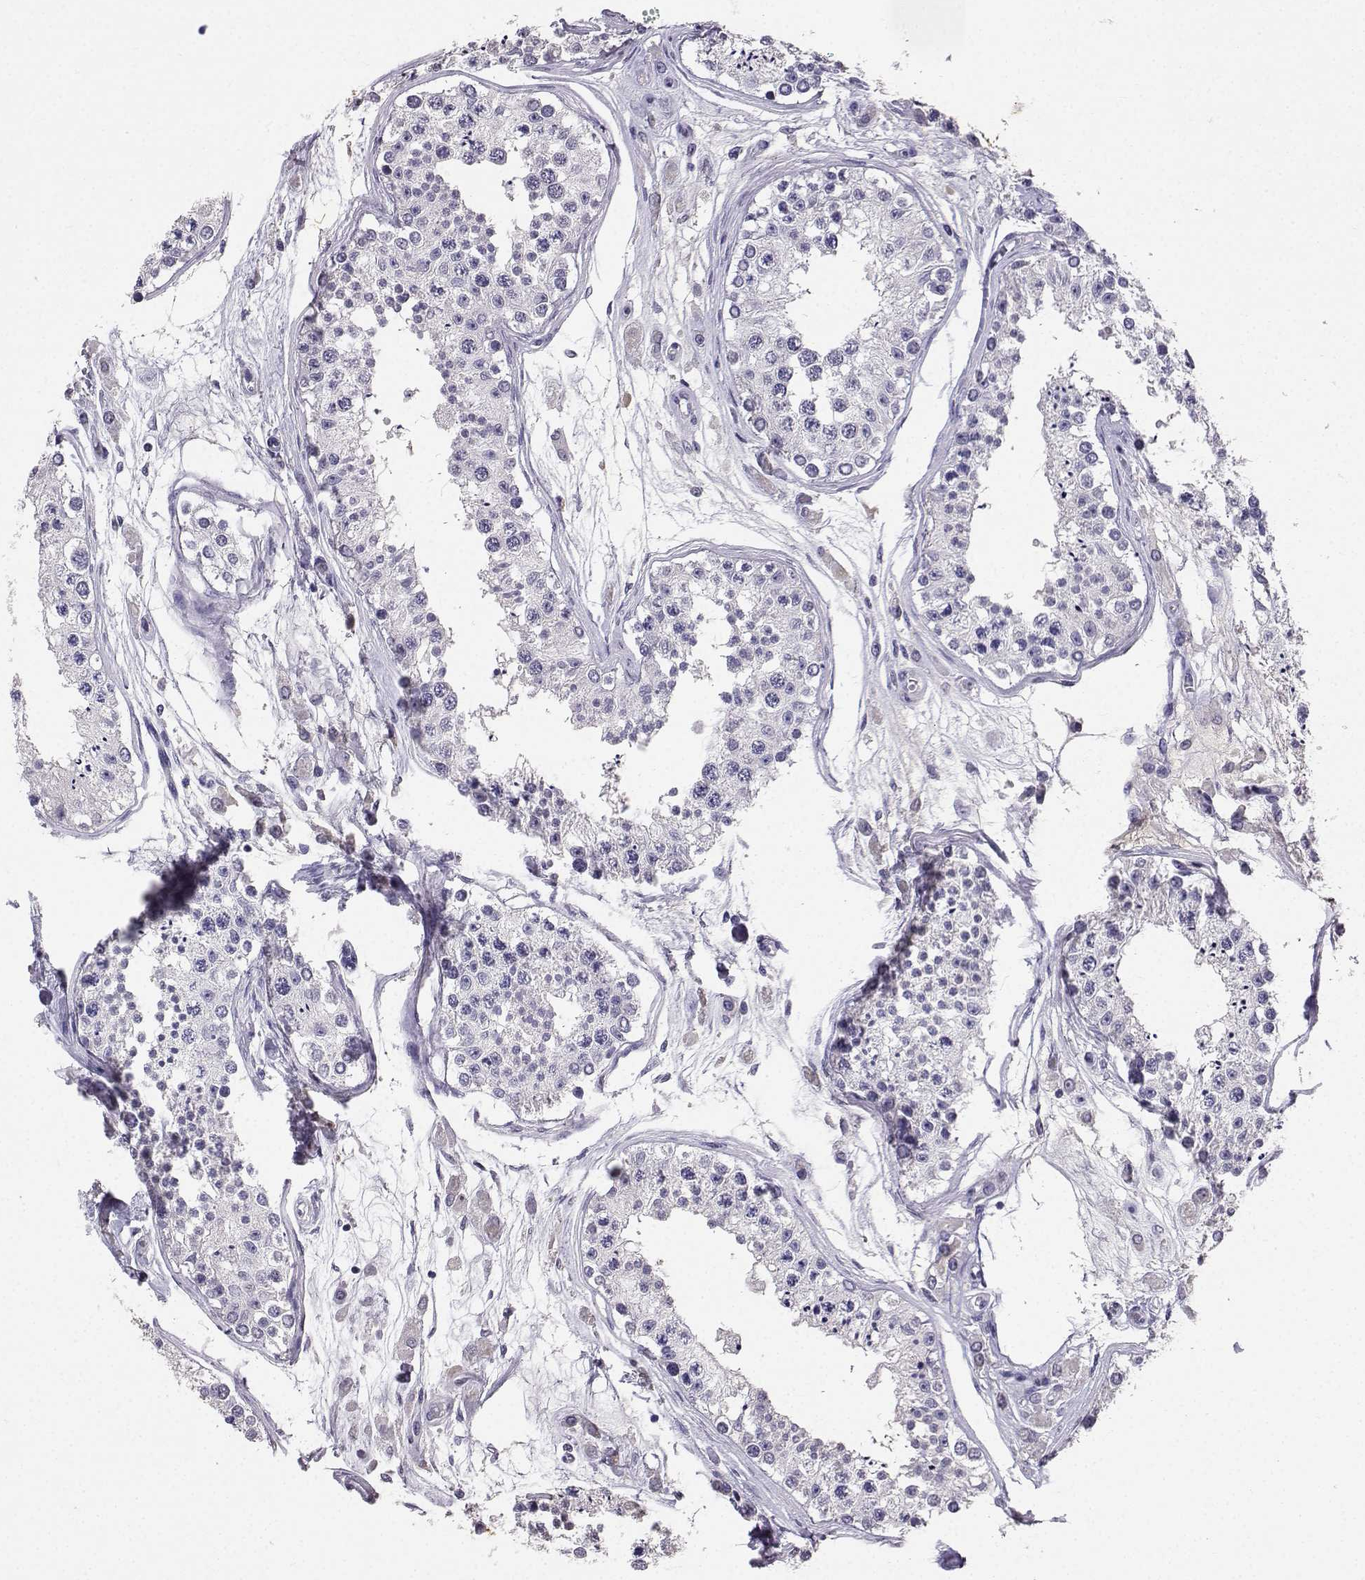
{"staining": {"intensity": "negative", "quantity": "none", "location": "none"}, "tissue": "testis", "cell_type": "Cells in seminiferous ducts", "image_type": "normal", "snomed": [{"axis": "morphology", "description": "Normal tissue, NOS"}, {"axis": "topography", "description": "Testis"}], "caption": "Protein analysis of unremarkable testis reveals no significant positivity in cells in seminiferous ducts. (Stains: DAB IHC with hematoxylin counter stain, Microscopy: brightfield microscopy at high magnification).", "gene": "SPAG11A", "patient": {"sex": "male", "age": 25}}